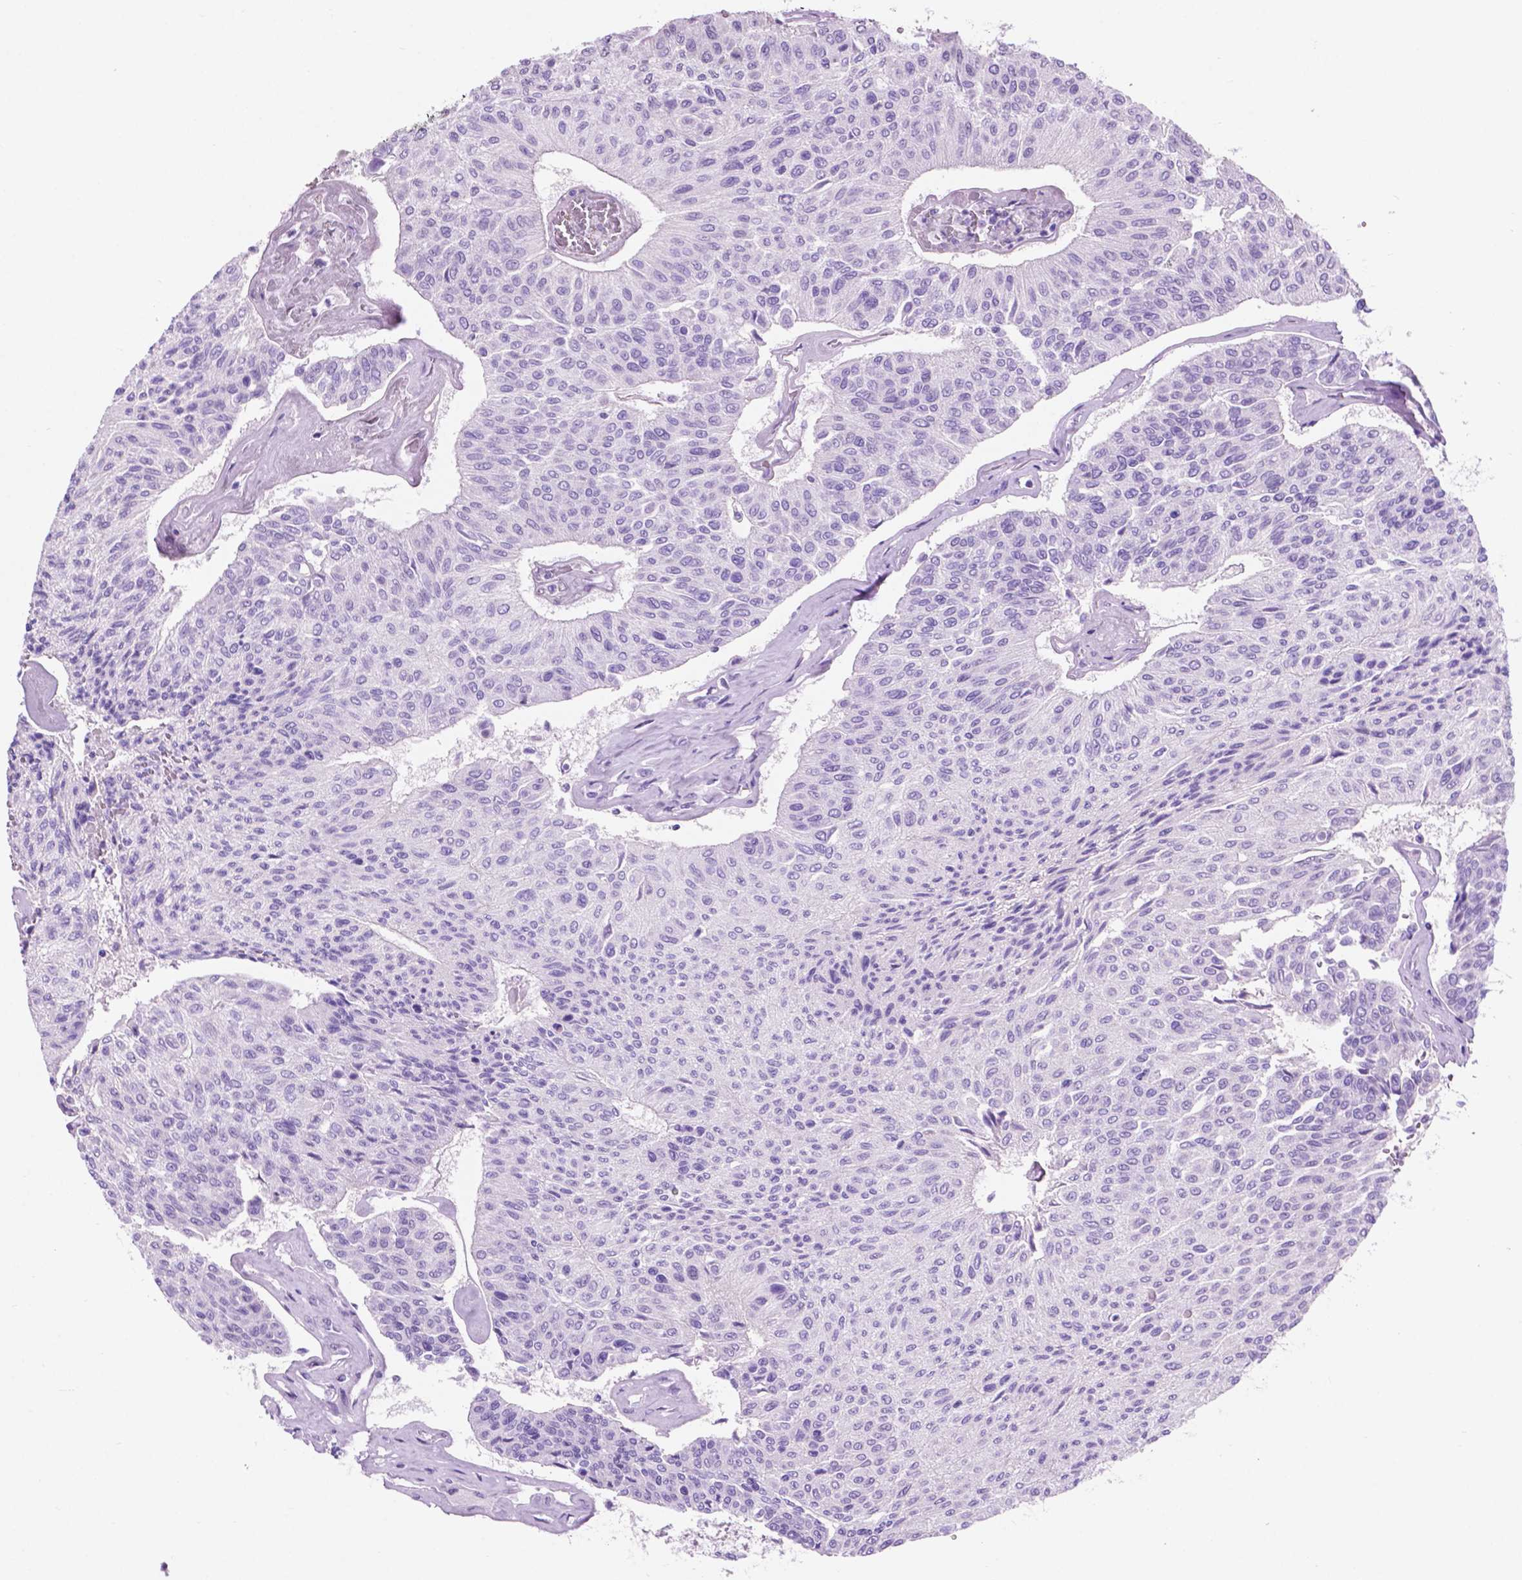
{"staining": {"intensity": "negative", "quantity": "none", "location": "none"}, "tissue": "urothelial cancer", "cell_type": "Tumor cells", "image_type": "cancer", "snomed": [{"axis": "morphology", "description": "Urothelial carcinoma, High grade"}, {"axis": "topography", "description": "Urinary bladder"}], "caption": "Human urothelial cancer stained for a protein using immunohistochemistry (IHC) shows no staining in tumor cells.", "gene": "ACY3", "patient": {"sex": "male", "age": 66}}